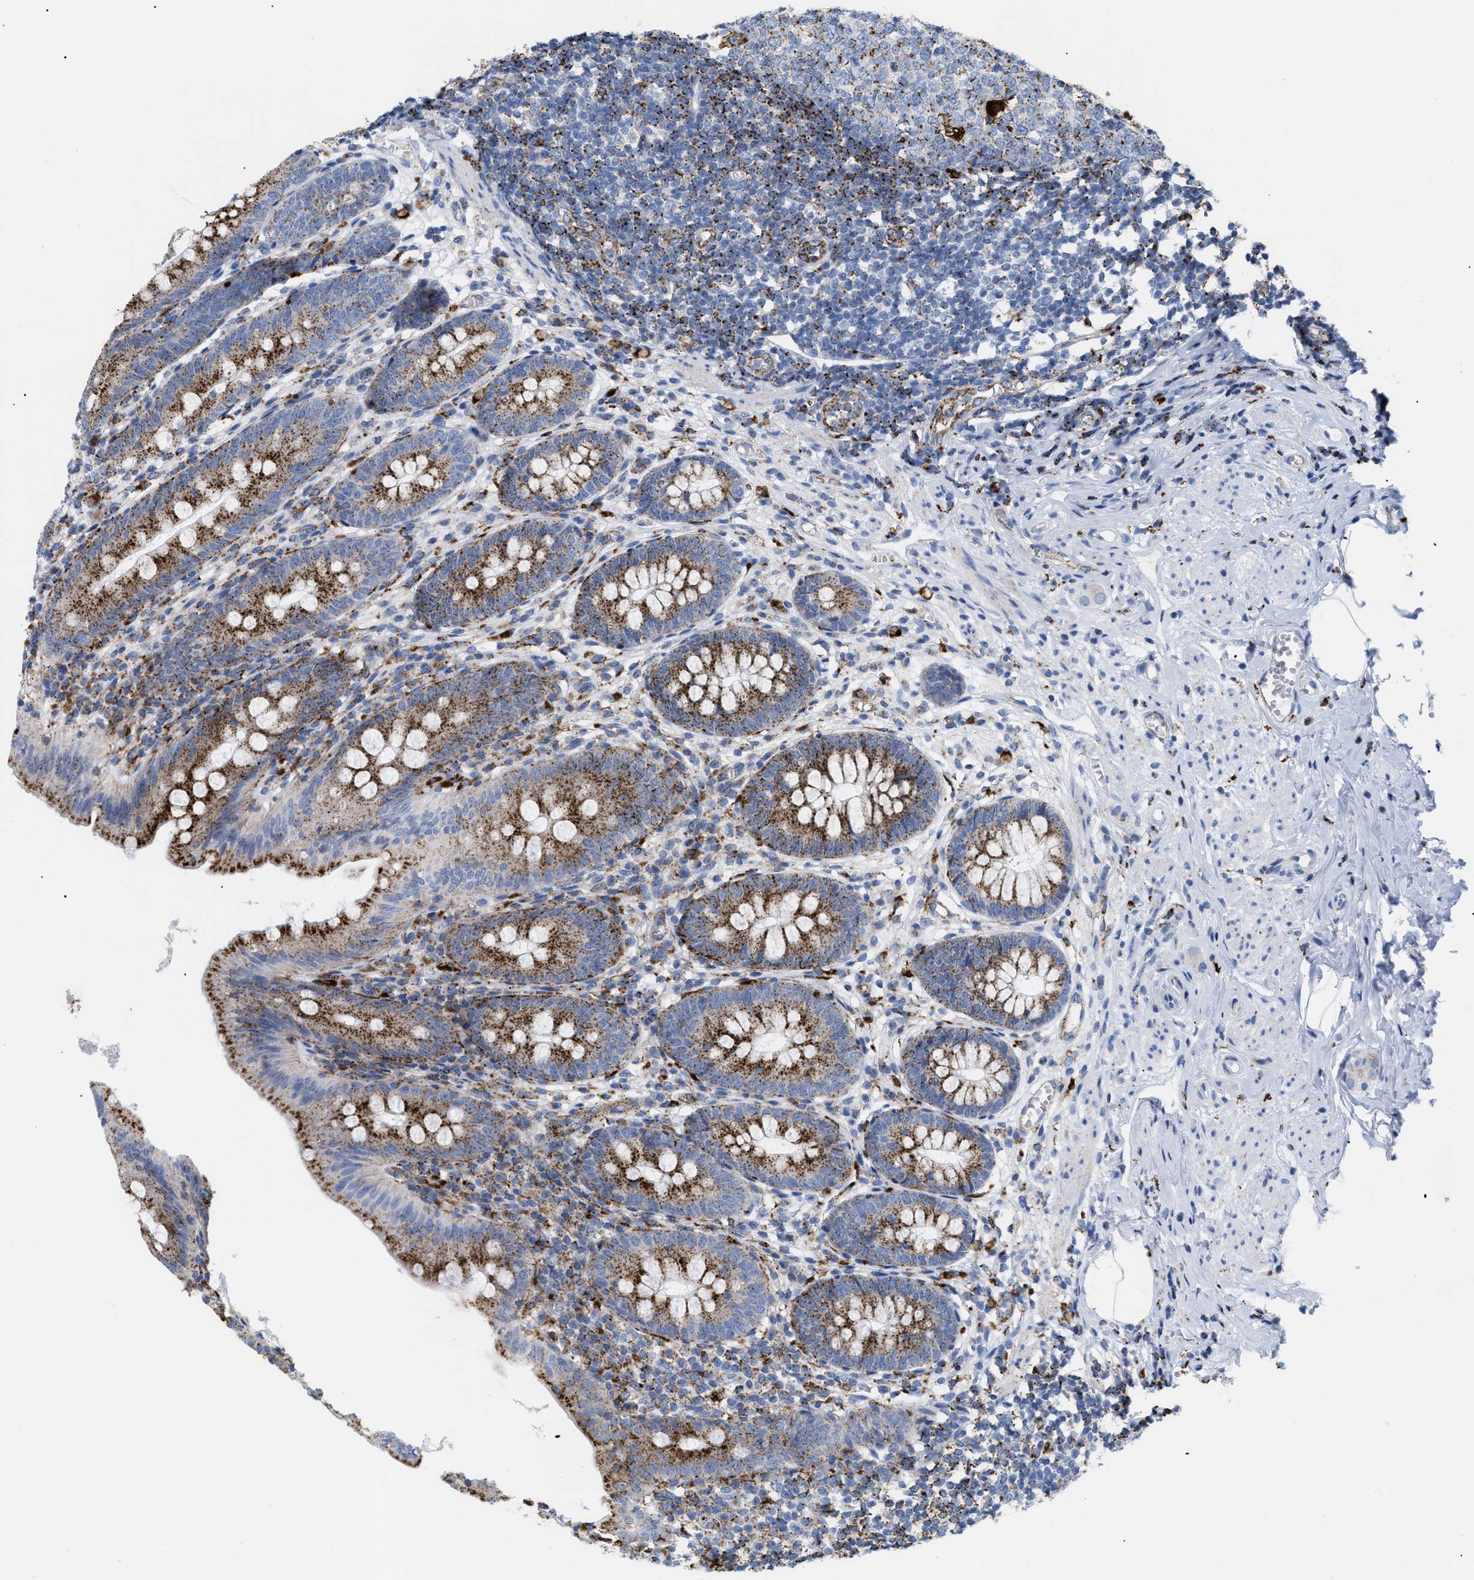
{"staining": {"intensity": "strong", "quantity": ">75%", "location": "cytoplasmic/membranous"}, "tissue": "appendix", "cell_type": "Glandular cells", "image_type": "normal", "snomed": [{"axis": "morphology", "description": "Normal tissue, NOS"}, {"axis": "topography", "description": "Appendix"}], "caption": "Appendix stained with DAB immunohistochemistry (IHC) reveals high levels of strong cytoplasmic/membranous expression in approximately >75% of glandular cells.", "gene": "DRAM2", "patient": {"sex": "male", "age": 56}}